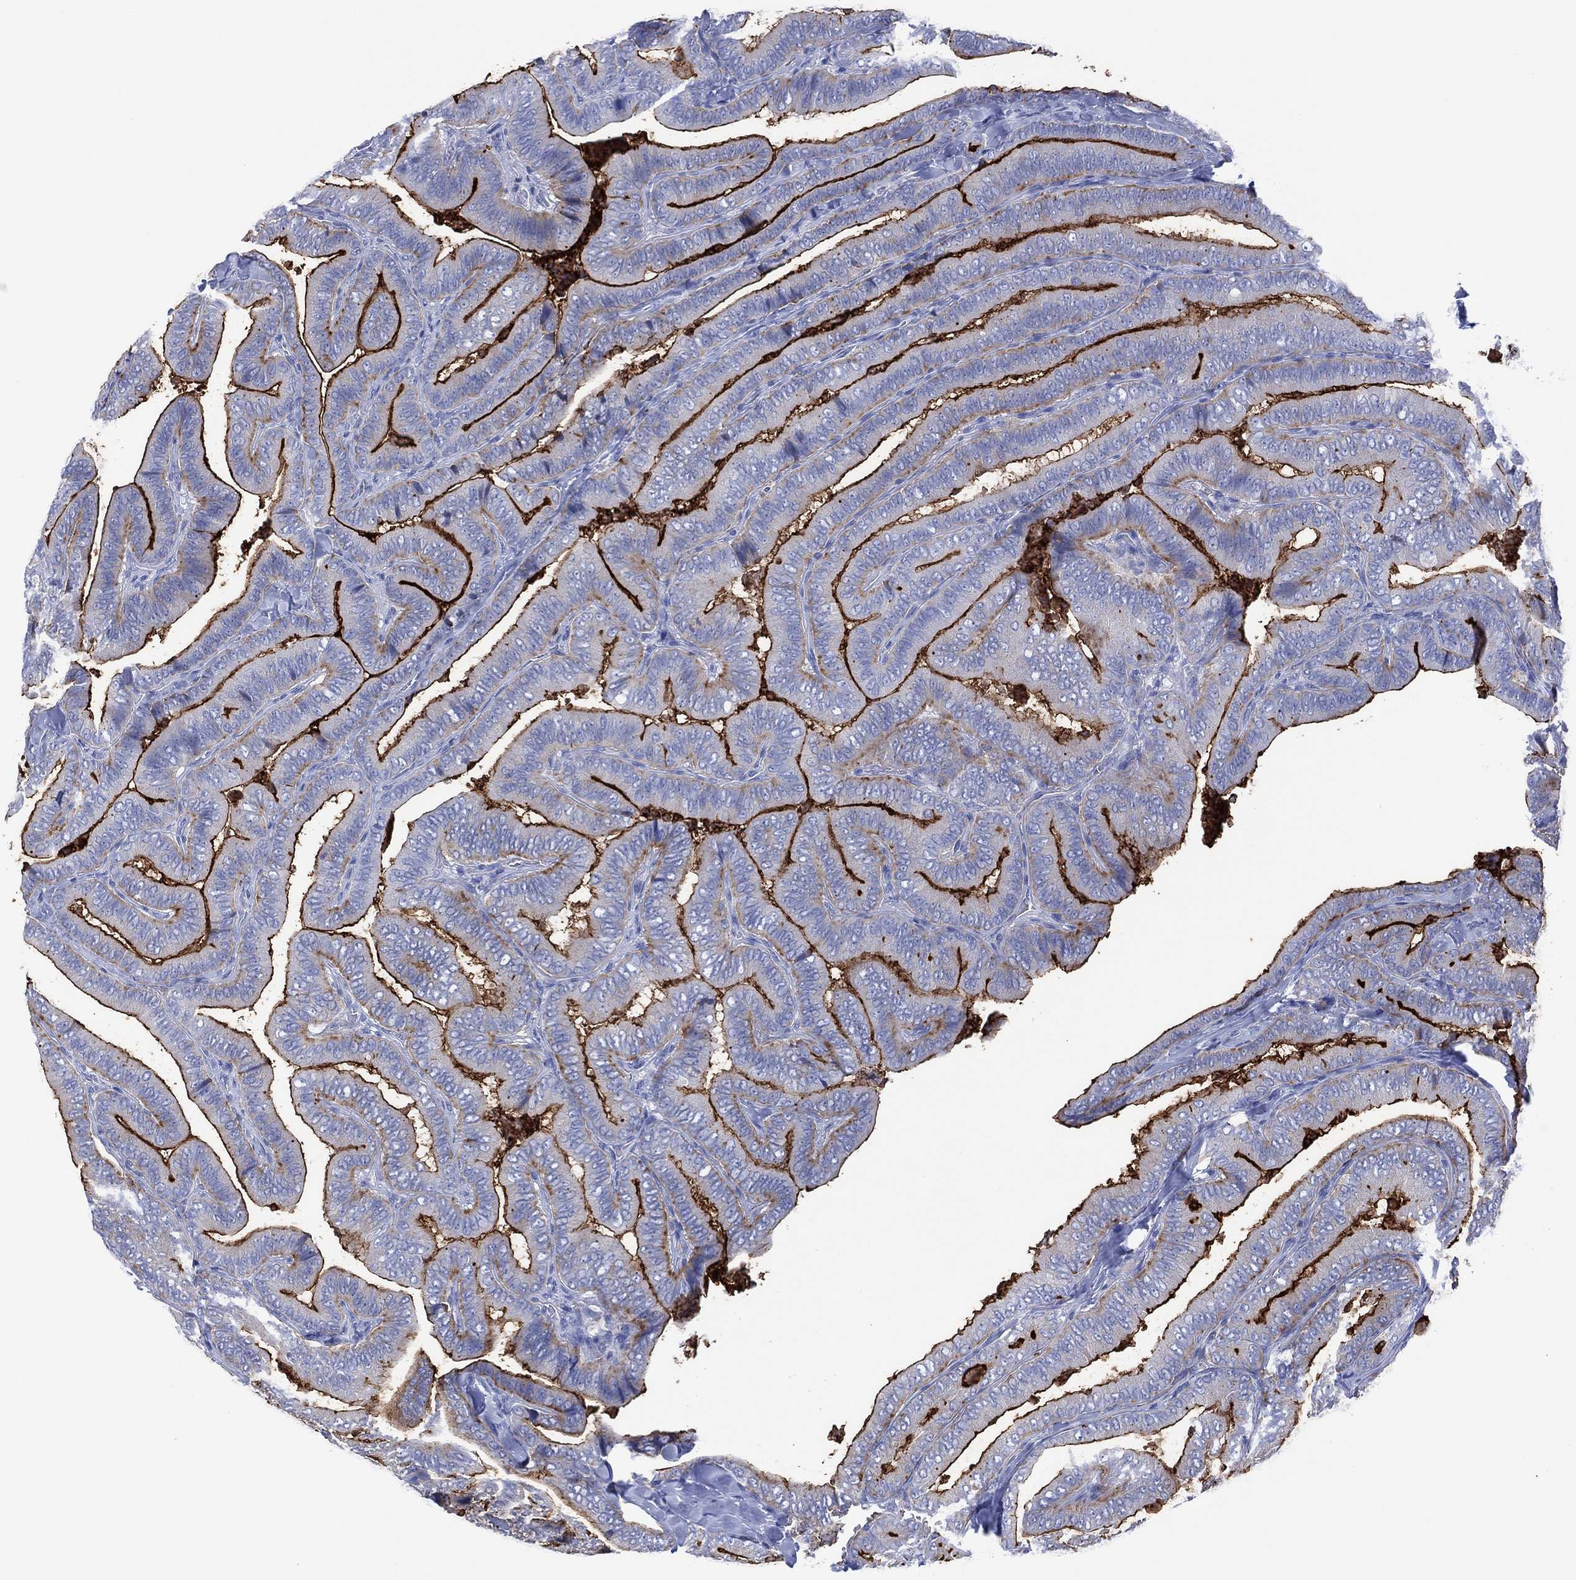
{"staining": {"intensity": "strong", "quantity": "25%-75%", "location": "cytoplasmic/membranous"}, "tissue": "thyroid cancer", "cell_type": "Tumor cells", "image_type": "cancer", "snomed": [{"axis": "morphology", "description": "Papillary adenocarcinoma, NOS"}, {"axis": "topography", "description": "Thyroid gland"}], "caption": "Immunohistochemical staining of human thyroid cancer shows strong cytoplasmic/membranous protein positivity in about 25%-75% of tumor cells.", "gene": "DPP4", "patient": {"sex": "male", "age": 61}}